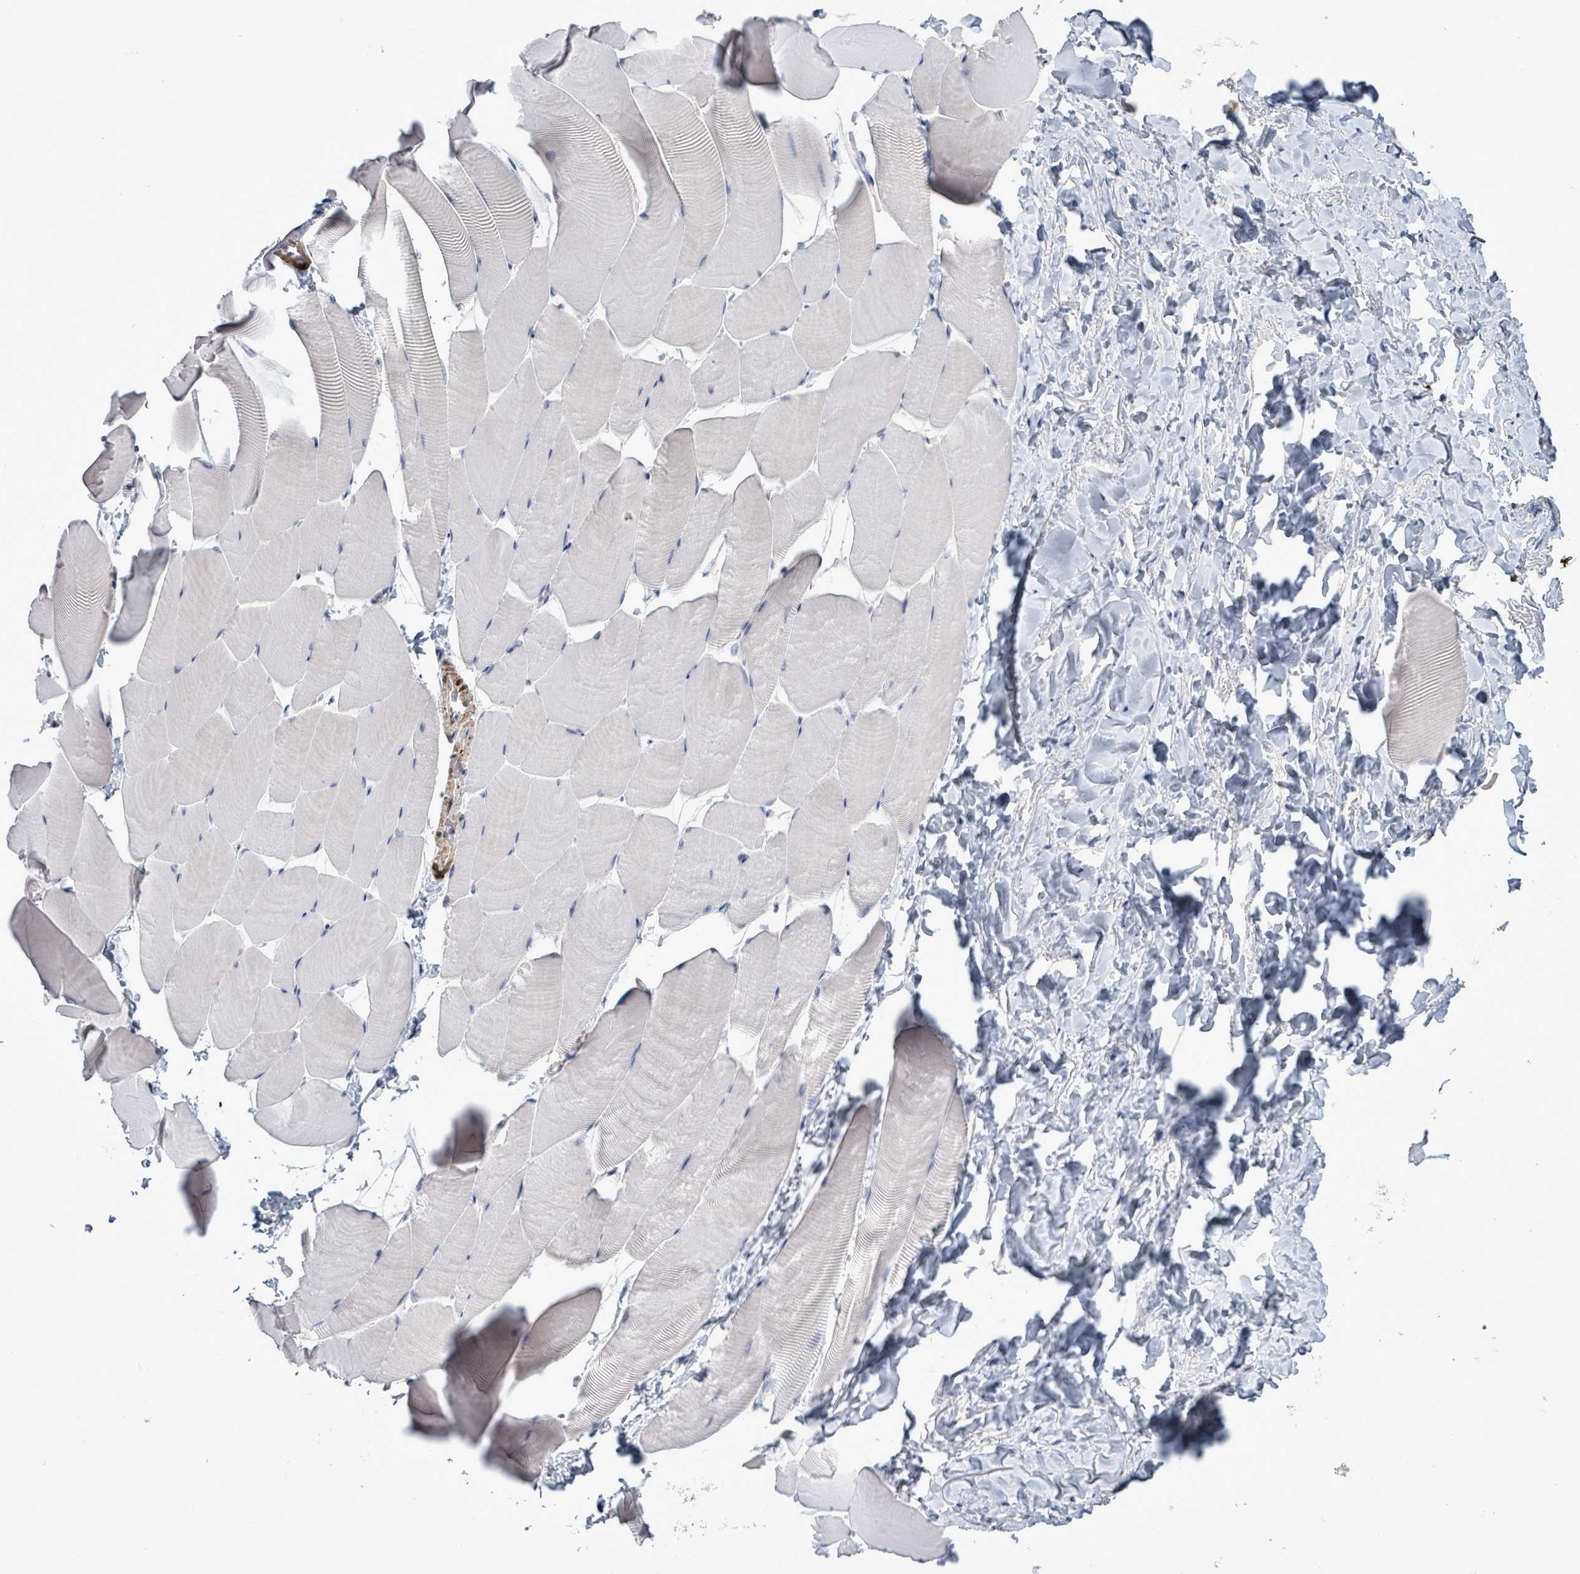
{"staining": {"intensity": "negative", "quantity": "none", "location": "none"}, "tissue": "skeletal muscle", "cell_type": "Myocytes", "image_type": "normal", "snomed": [{"axis": "morphology", "description": "Normal tissue, NOS"}, {"axis": "topography", "description": "Skeletal muscle"}], "caption": "Skeletal muscle stained for a protein using immunohistochemistry exhibits no positivity myocytes.", "gene": "AMMECR1", "patient": {"sex": "male", "age": 25}}